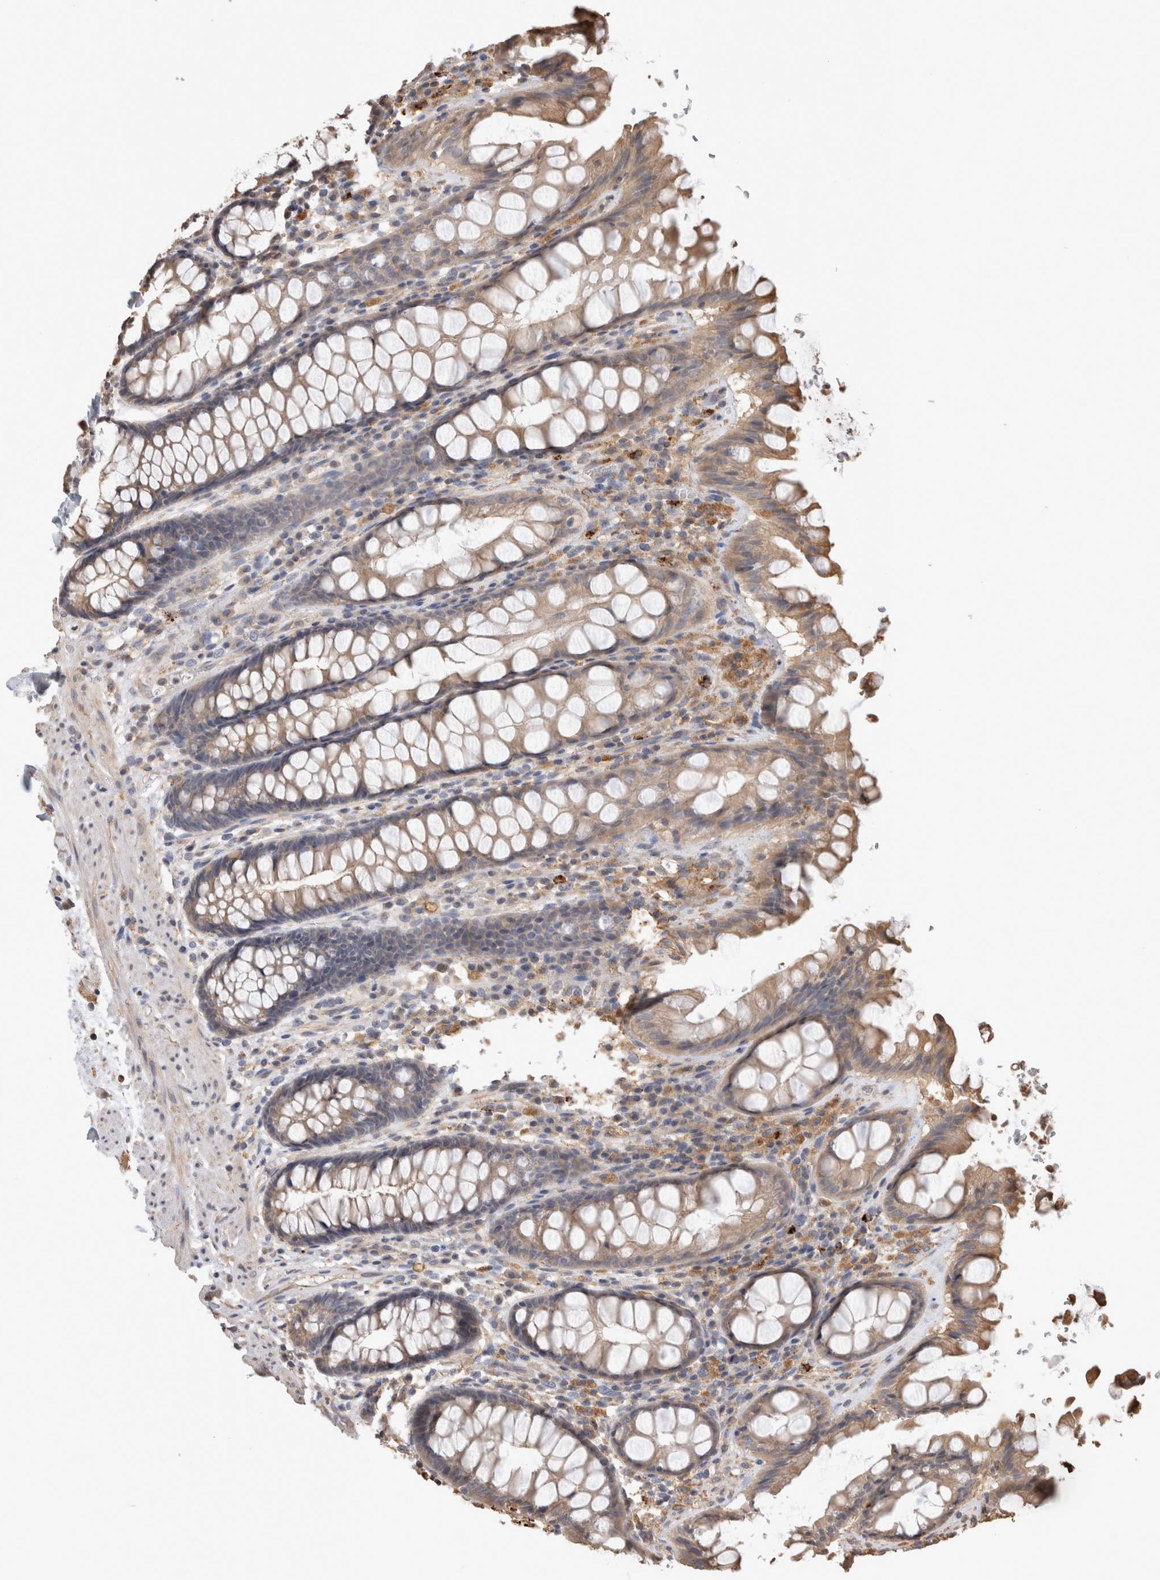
{"staining": {"intensity": "weak", "quantity": ">75%", "location": "cytoplasmic/membranous"}, "tissue": "rectum", "cell_type": "Glandular cells", "image_type": "normal", "snomed": [{"axis": "morphology", "description": "Normal tissue, NOS"}, {"axis": "topography", "description": "Rectum"}], "caption": "Immunohistochemical staining of unremarkable human rectum shows low levels of weak cytoplasmic/membranous expression in about >75% of glandular cells. The staining is performed using DAB (3,3'-diaminobenzidine) brown chromogen to label protein expression. The nuclei are counter-stained blue using hematoxylin.", "gene": "CLIP1", "patient": {"sex": "male", "age": 64}}